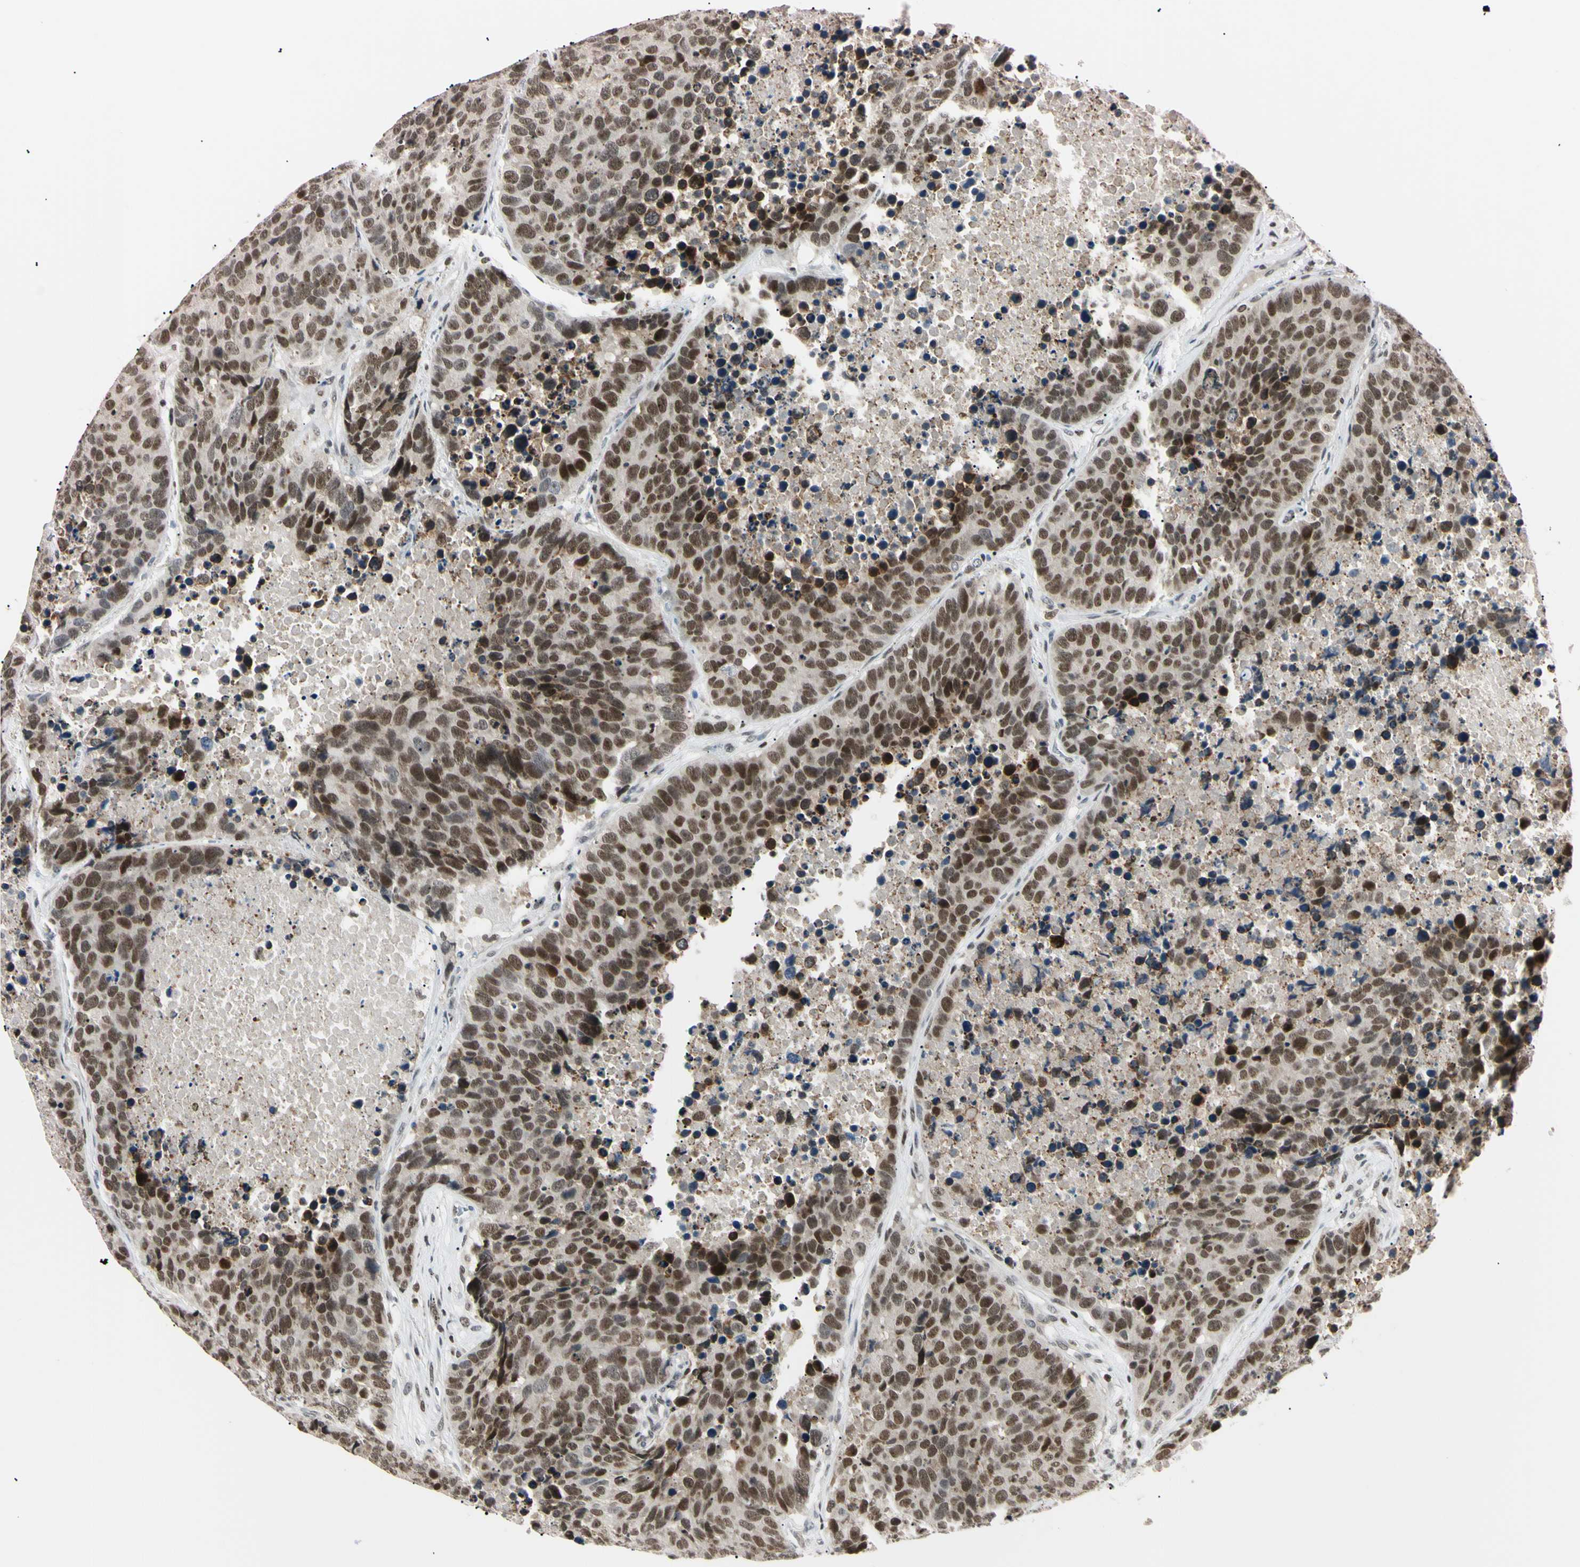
{"staining": {"intensity": "moderate", "quantity": "25%-75%", "location": "nuclear"}, "tissue": "carcinoid", "cell_type": "Tumor cells", "image_type": "cancer", "snomed": [{"axis": "morphology", "description": "Carcinoid, malignant, NOS"}, {"axis": "topography", "description": "Lung"}], "caption": "Human carcinoid (malignant) stained for a protein (brown) exhibits moderate nuclear positive staining in about 25%-75% of tumor cells.", "gene": "C1orf174", "patient": {"sex": "male", "age": 60}}